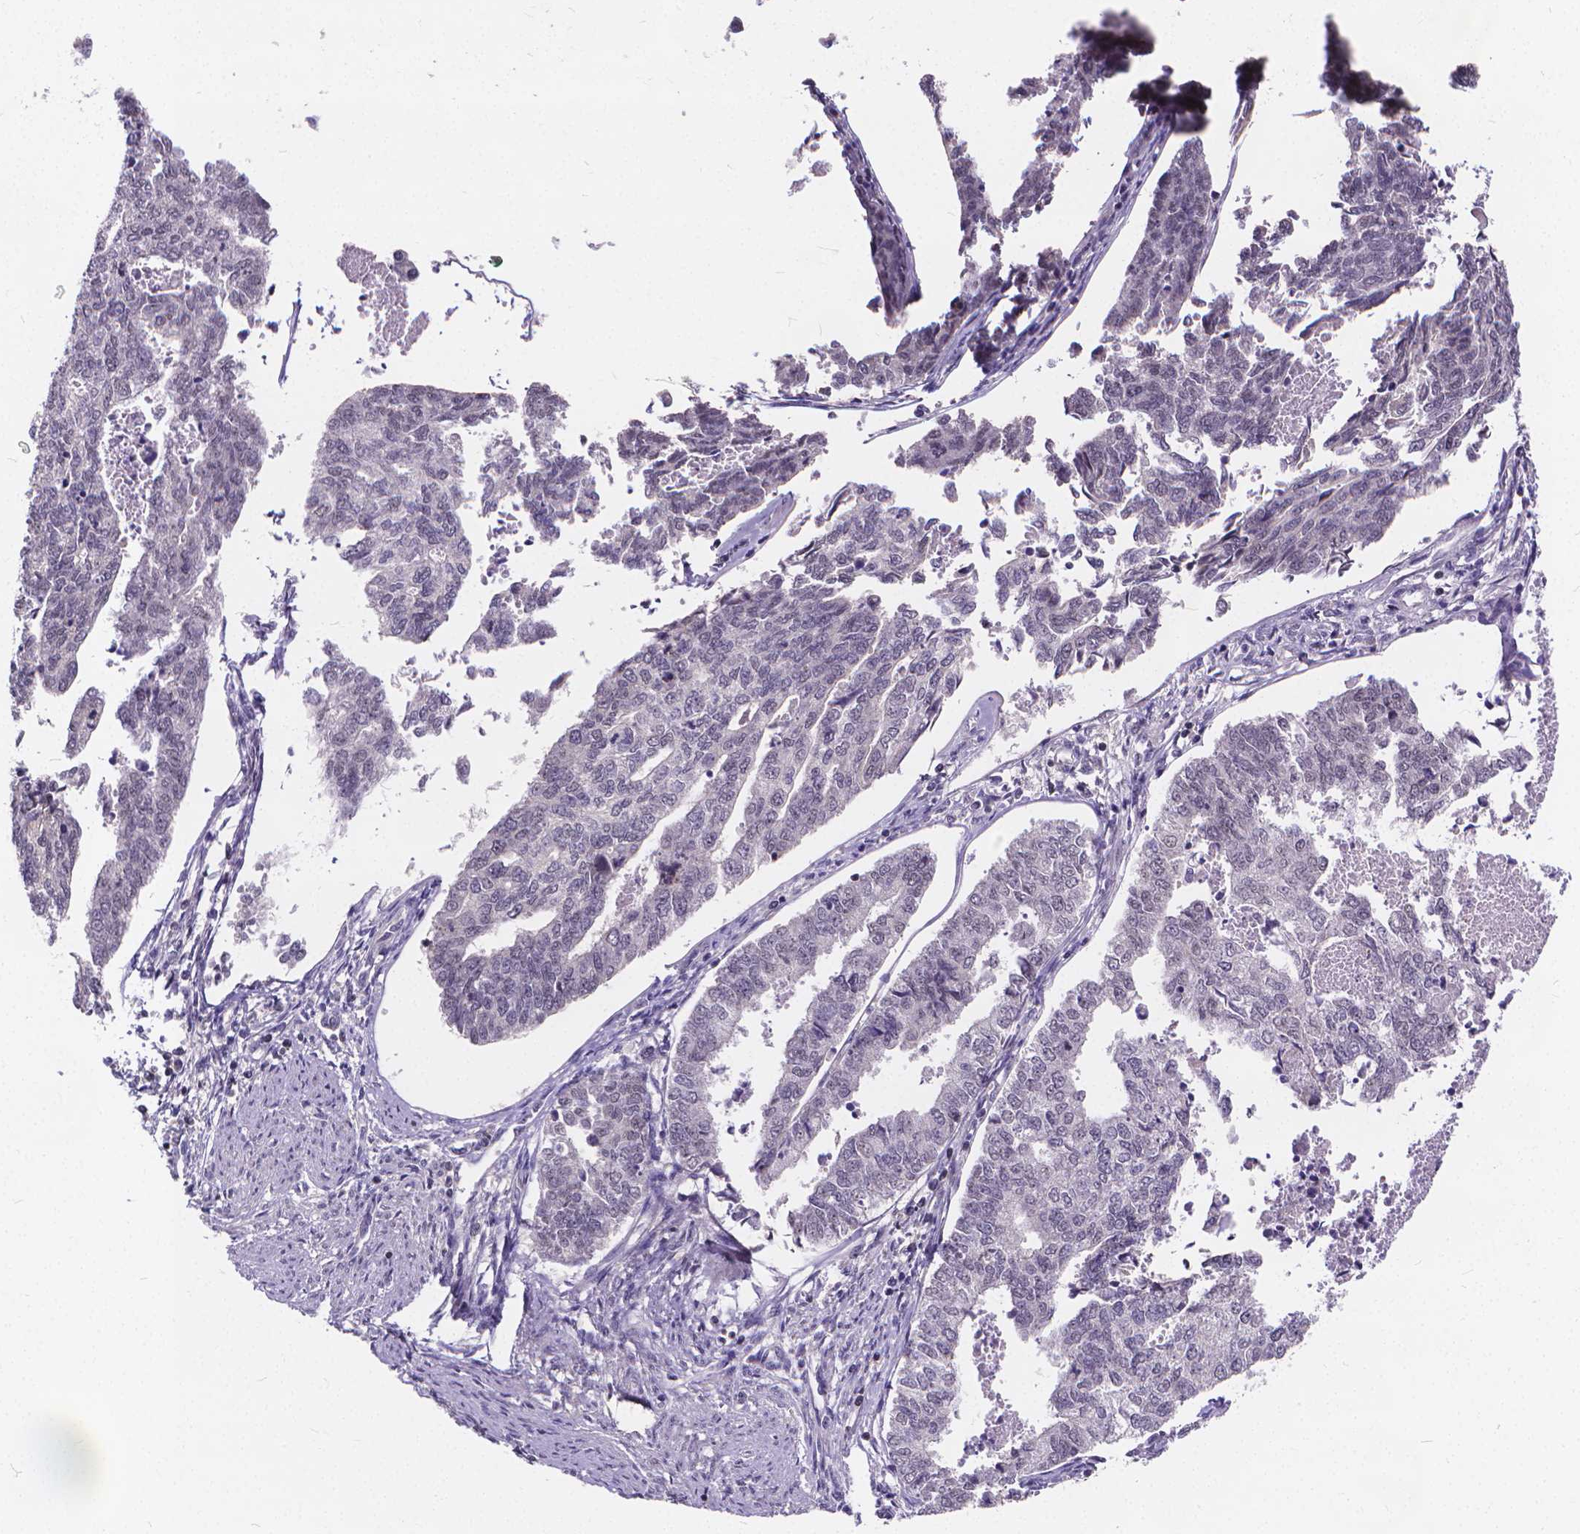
{"staining": {"intensity": "negative", "quantity": "none", "location": "none"}, "tissue": "endometrial cancer", "cell_type": "Tumor cells", "image_type": "cancer", "snomed": [{"axis": "morphology", "description": "Adenocarcinoma, NOS"}, {"axis": "topography", "description": "Endometrium"}], "caption": "This is an IHC image of endometrial adenocarcinoma. There is no positivity in tumor cells.", "gene": "GLRB", "patient": {"sex": "female", "age": 73}}